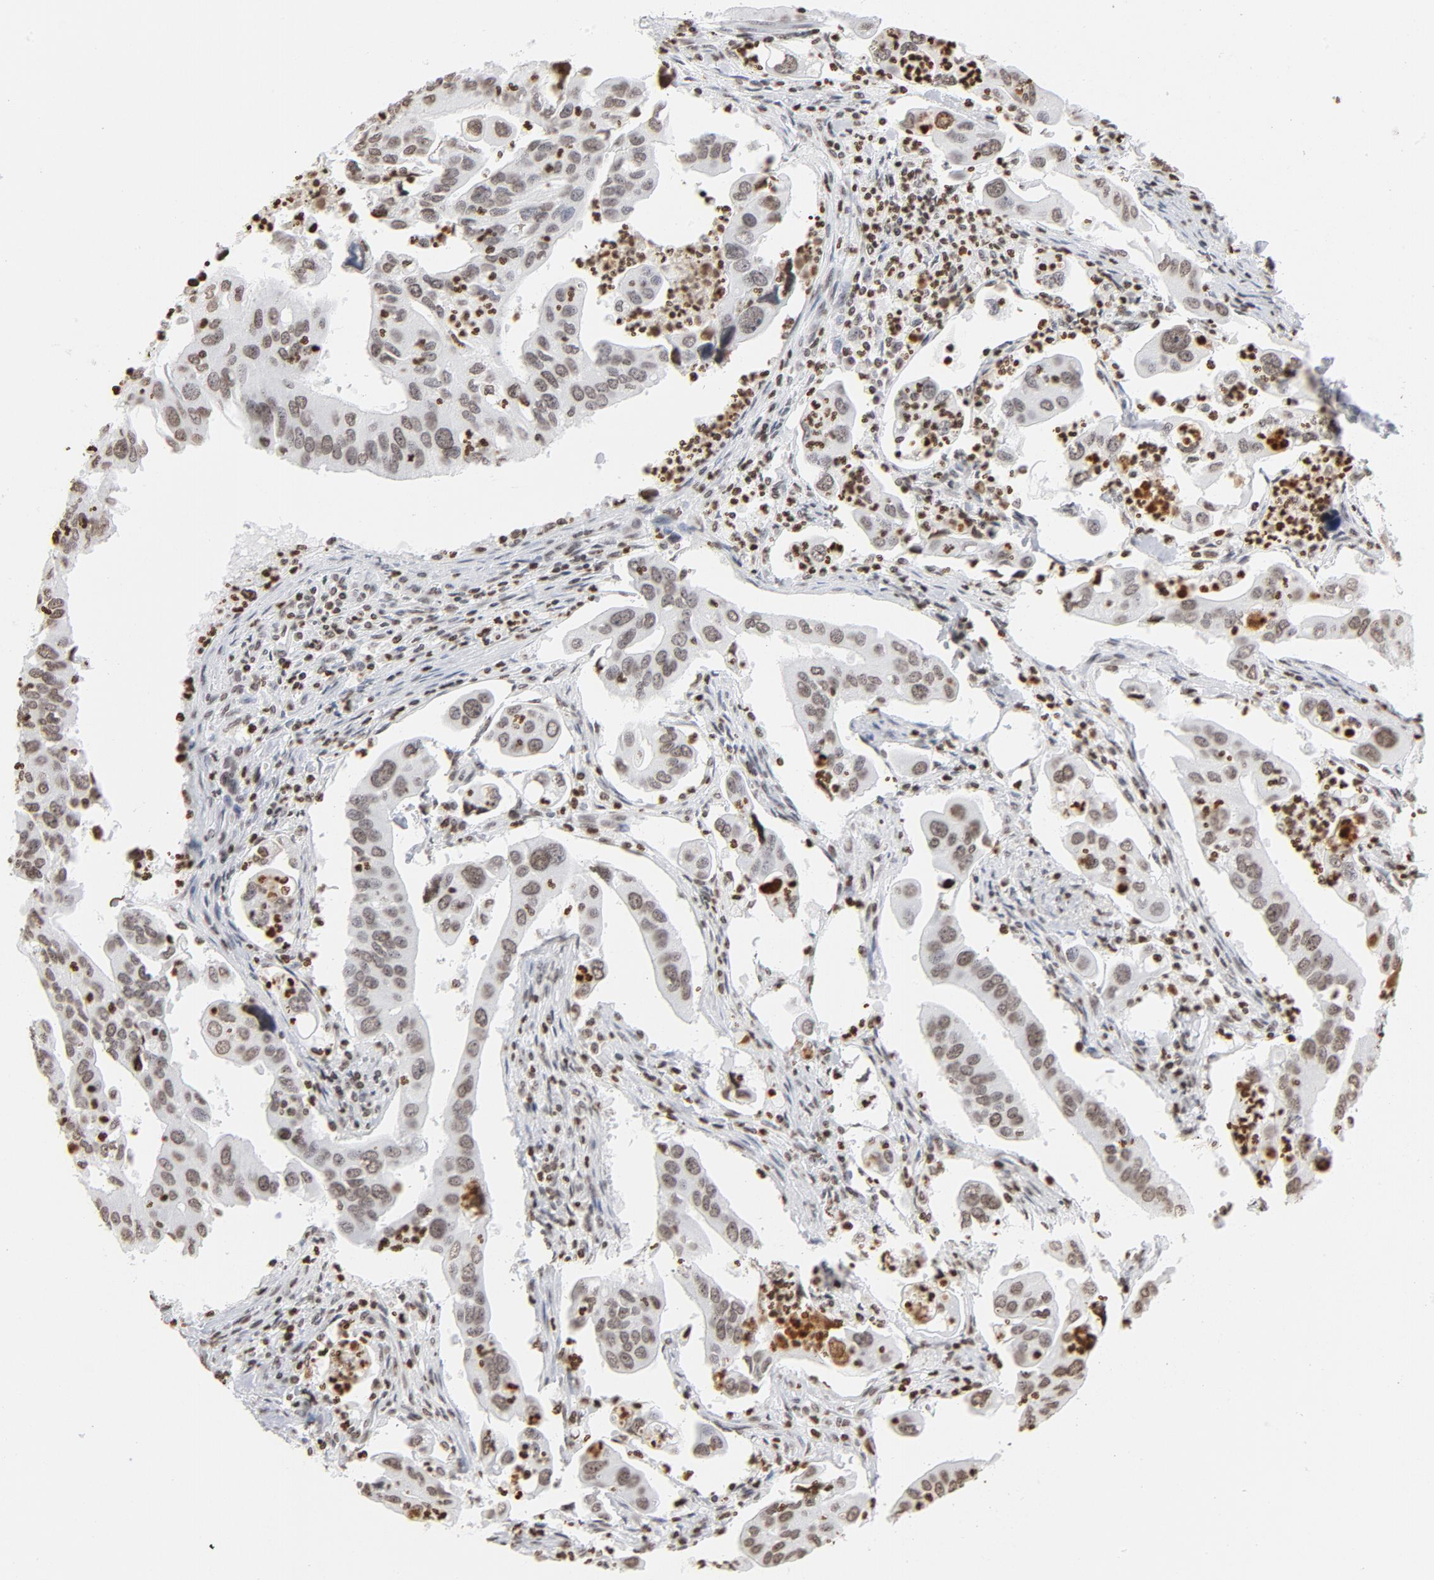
{"staining": {"intensity": "weak", "quantity": "25%-75%", "location": "nuclear"}, "tissue": "lung cancer", "cell_type": "Tumor cells", "image_type": "cancer", "snomed": [{"axis": "morphology", "description": "Adenocarcinoma, NOS"}, {"axis": "topography", "description": "Lung"}], "caption": "Brown immunohistochemical staining in lung cancer (adenocarcinoma) shows weak nuclear expression in about 25%-75% of tumor cells.", "gene": "H2AC12", "patient": {"sex": "male", "age": 48}}